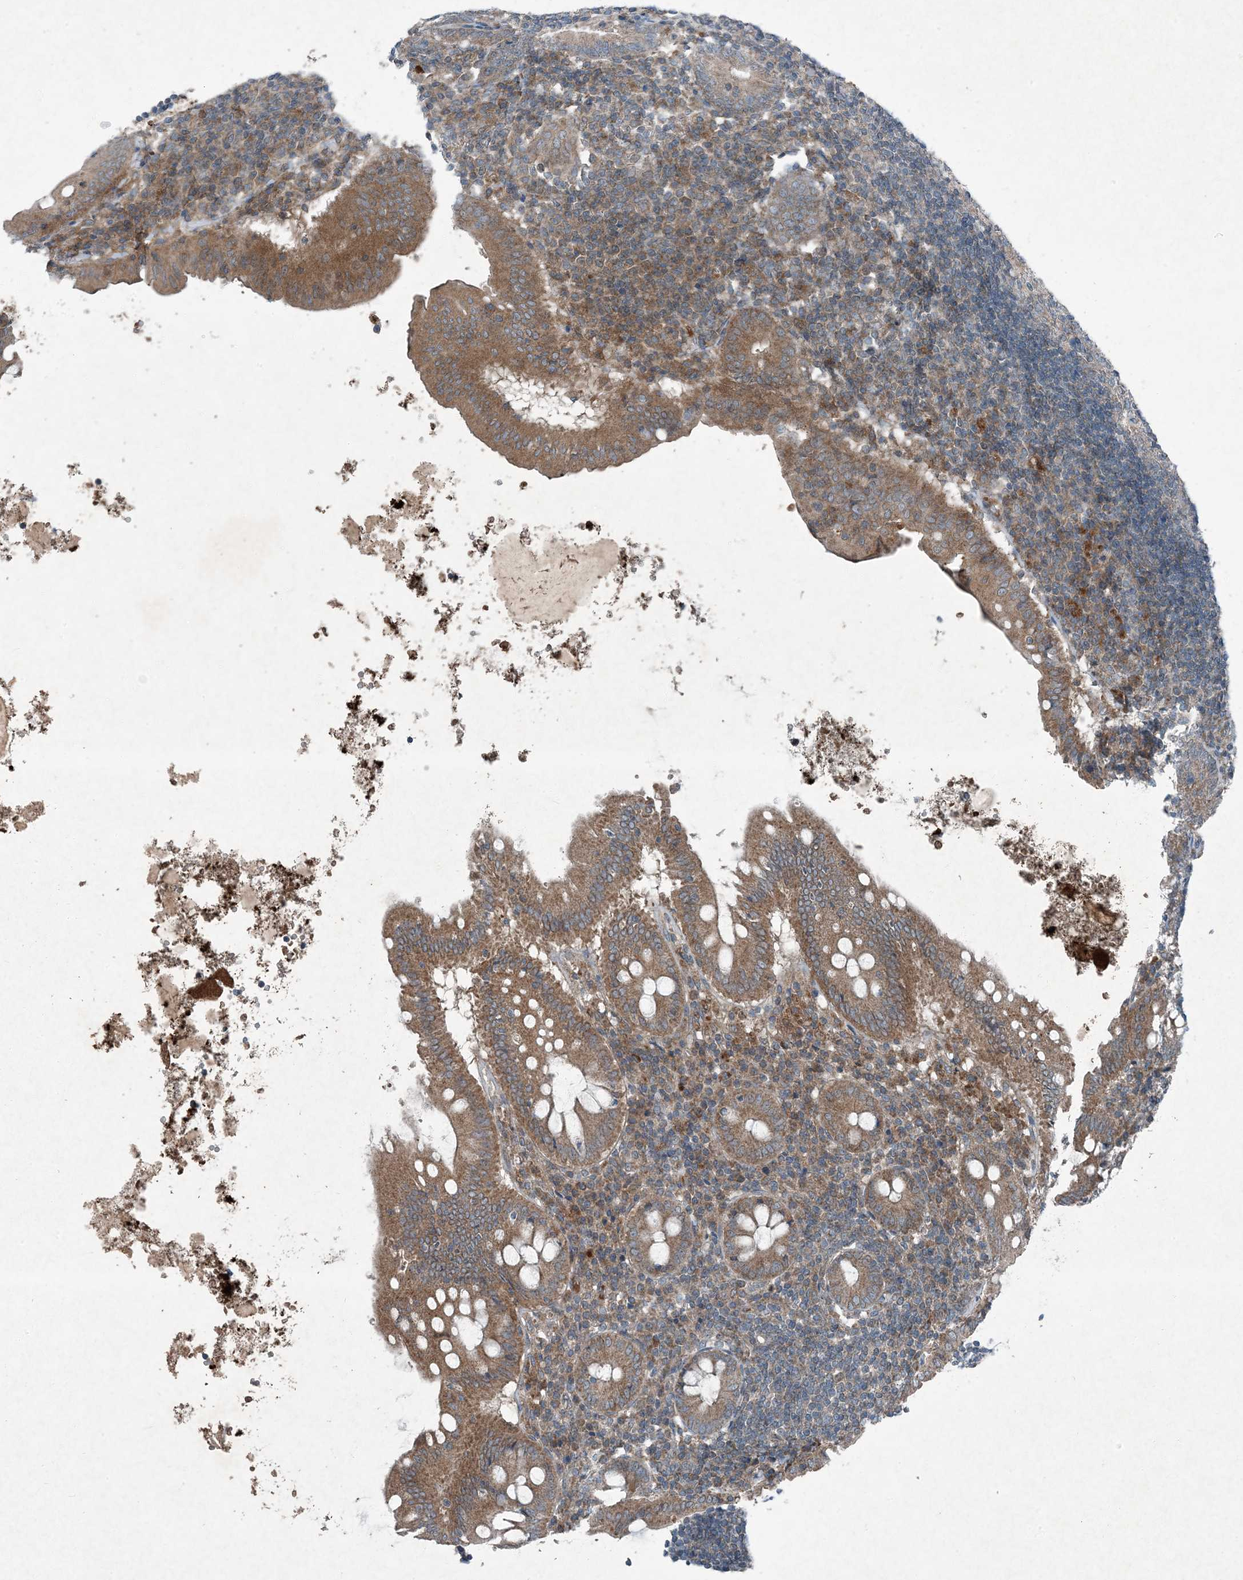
{"staining": {"intensity": "moderate", "quantity": "25%-75%", "location": "cytoplasmic/membranous"}, "tissue": "appendix", "cell_type": "Glandular cells", "image_type": "normal", "snomed": [{"axis": "morphology", "description": "Normal tissue, NOS"}, {"axis": "topography", "description": "Appendix"}], "caption": "Glandular cells reveal moderate cytoplasmic/membranous expression in about 25%-75% of cells in normal appendix.", "gene": "APOM", "patient": {"sex": "female", "age": 54}}